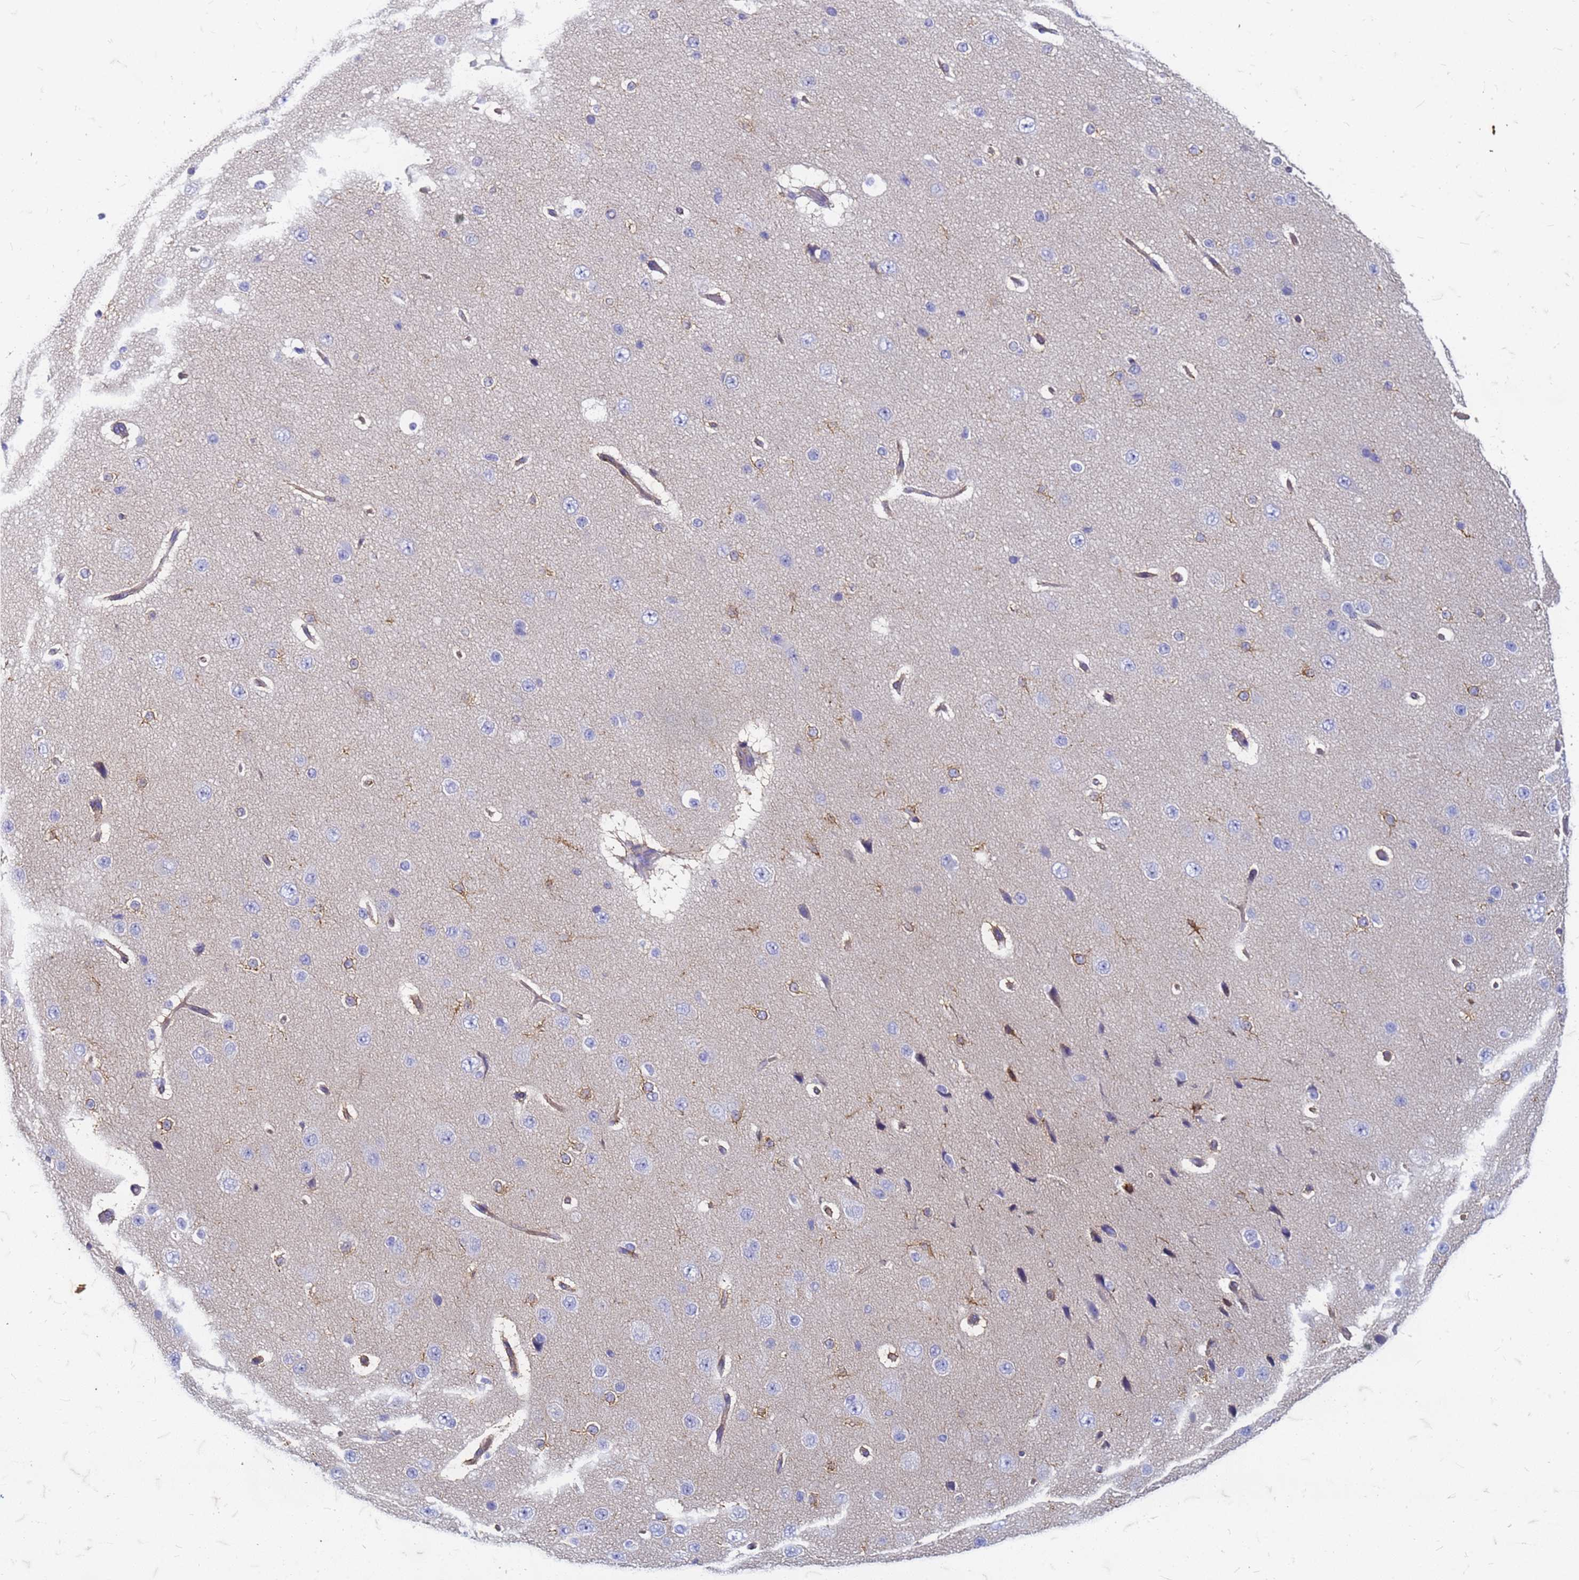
{"staining": {"intensity": "weak", "quantity": ">75%", "location": "cytoplasmic/membranous"}, "tissue": "cerebral cortex", "cell_type": "Endothelial cells", "image_type": "normal", "snomed": [{"axis": "morphology", "description": "Normal tissue, NOS"}, {"axis": "morphology", "description": "Developmental malformation"}, {"axis": "topography", "description": "Cerebral cortex"}], "caption": "A brown stain highlights weak cytoplasmic/membranous staining of a protein in endothelial cells of normal human cerebral cortex. (DAB (3,3'-diaminobenzidine) IHC, brown staining for protein, blue staining for nuclei).", "gene": "TRIM64B", "patient": {"sex": "female", "age": 30}}